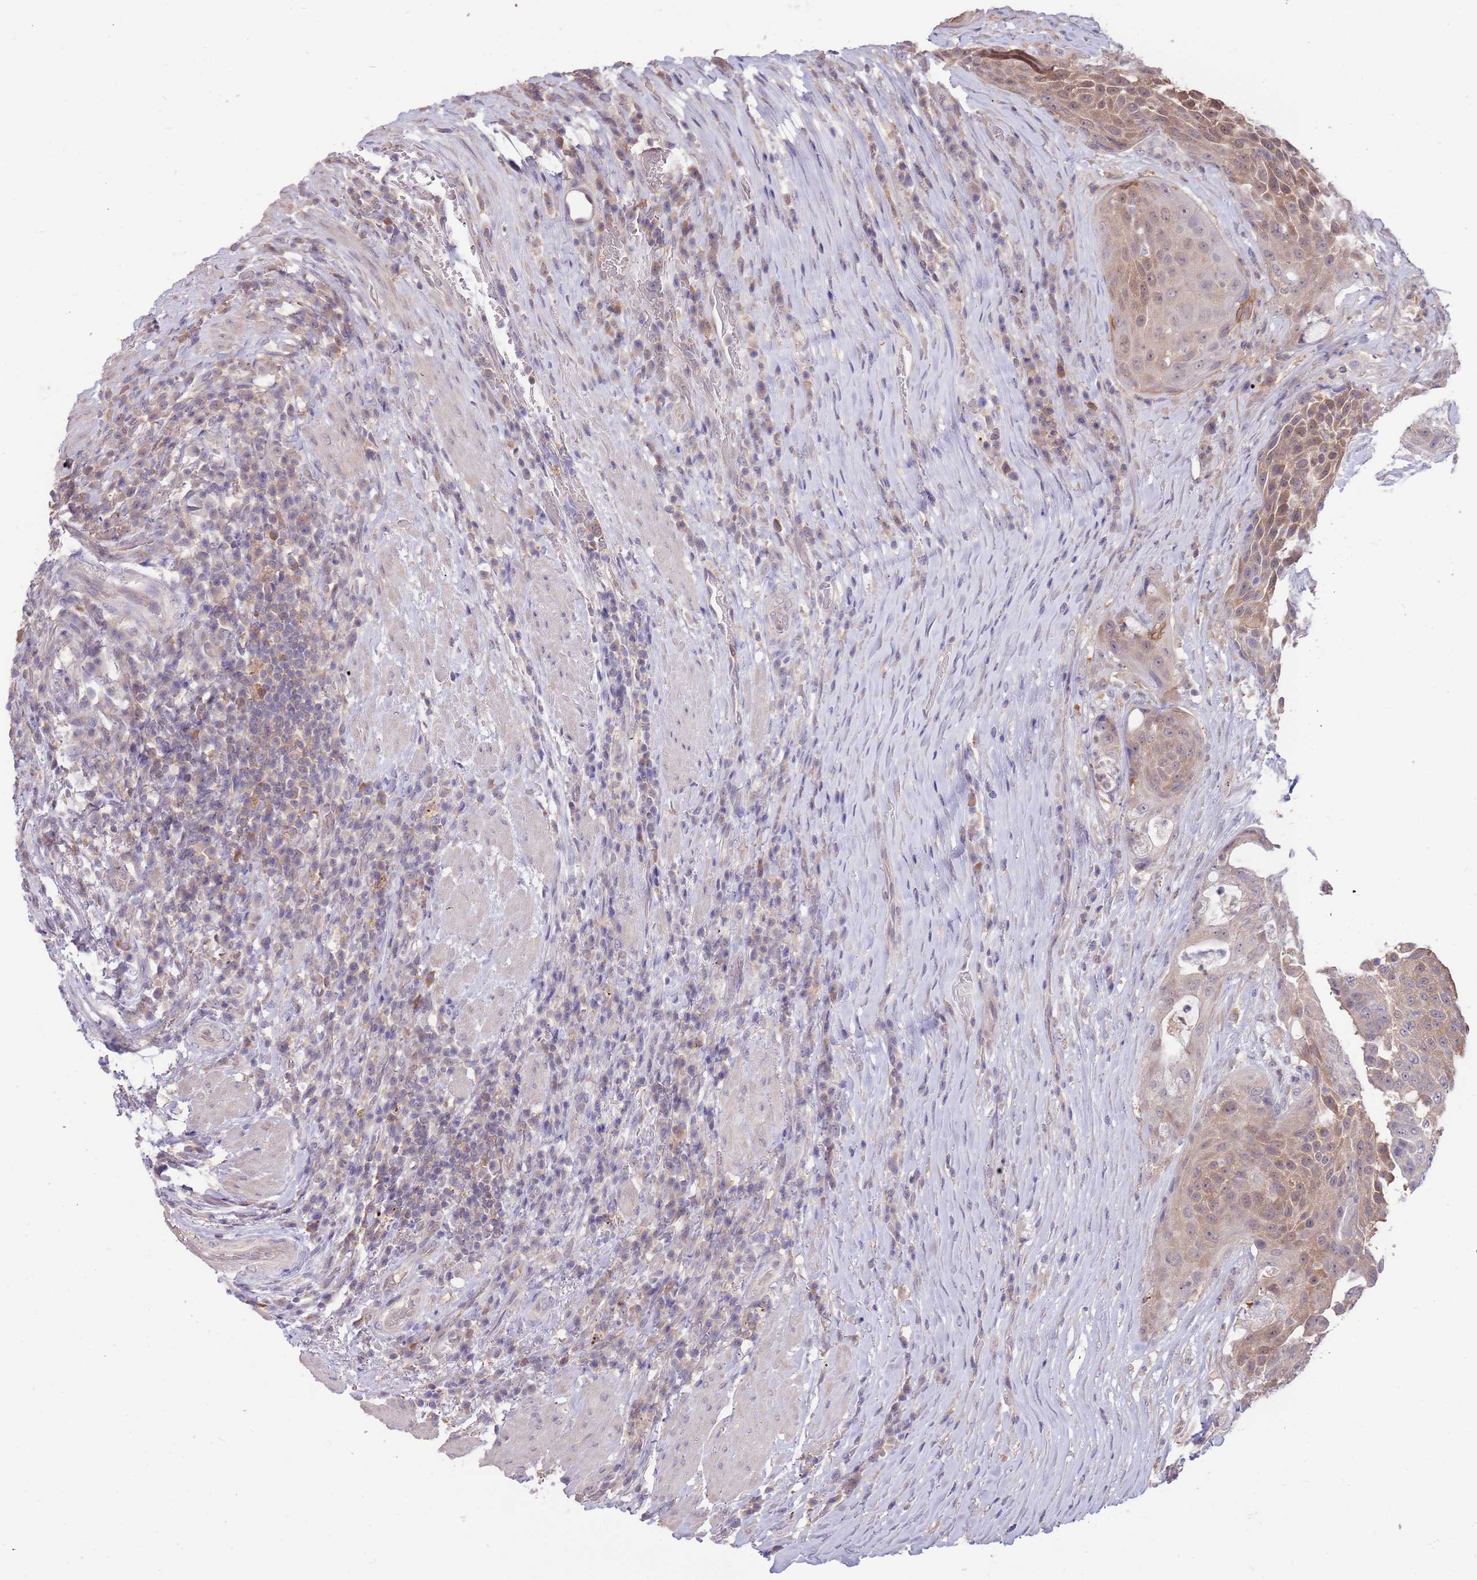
{"staining": {"intensity": "moderate", "quantity": ">75%", "location": "cytoplasmic/membranous,nuclear"}, "tissue": "urothelial cancer", "cell_type": "Tumor cells", "image_type": "cancer", "snomed": [{"axis": "morphology", "description": "Urothelial carcinoma, High grade"}, {"axis": "topography", "description": "Urinary bladder"}], "caption": "A brown stain highlights moderate cytoplasmic/membranous and nuclear staining of a protein in high-grade urothelial carcinoma tumor cells. (Stains: DAB (3,3'-diaminobenzidine) in brown, nuclei in blue, Microscopy: brightfield microscopy at high magnification).", "gene": "AP5S1", "patient": {"sex": "female", "age": 63}}